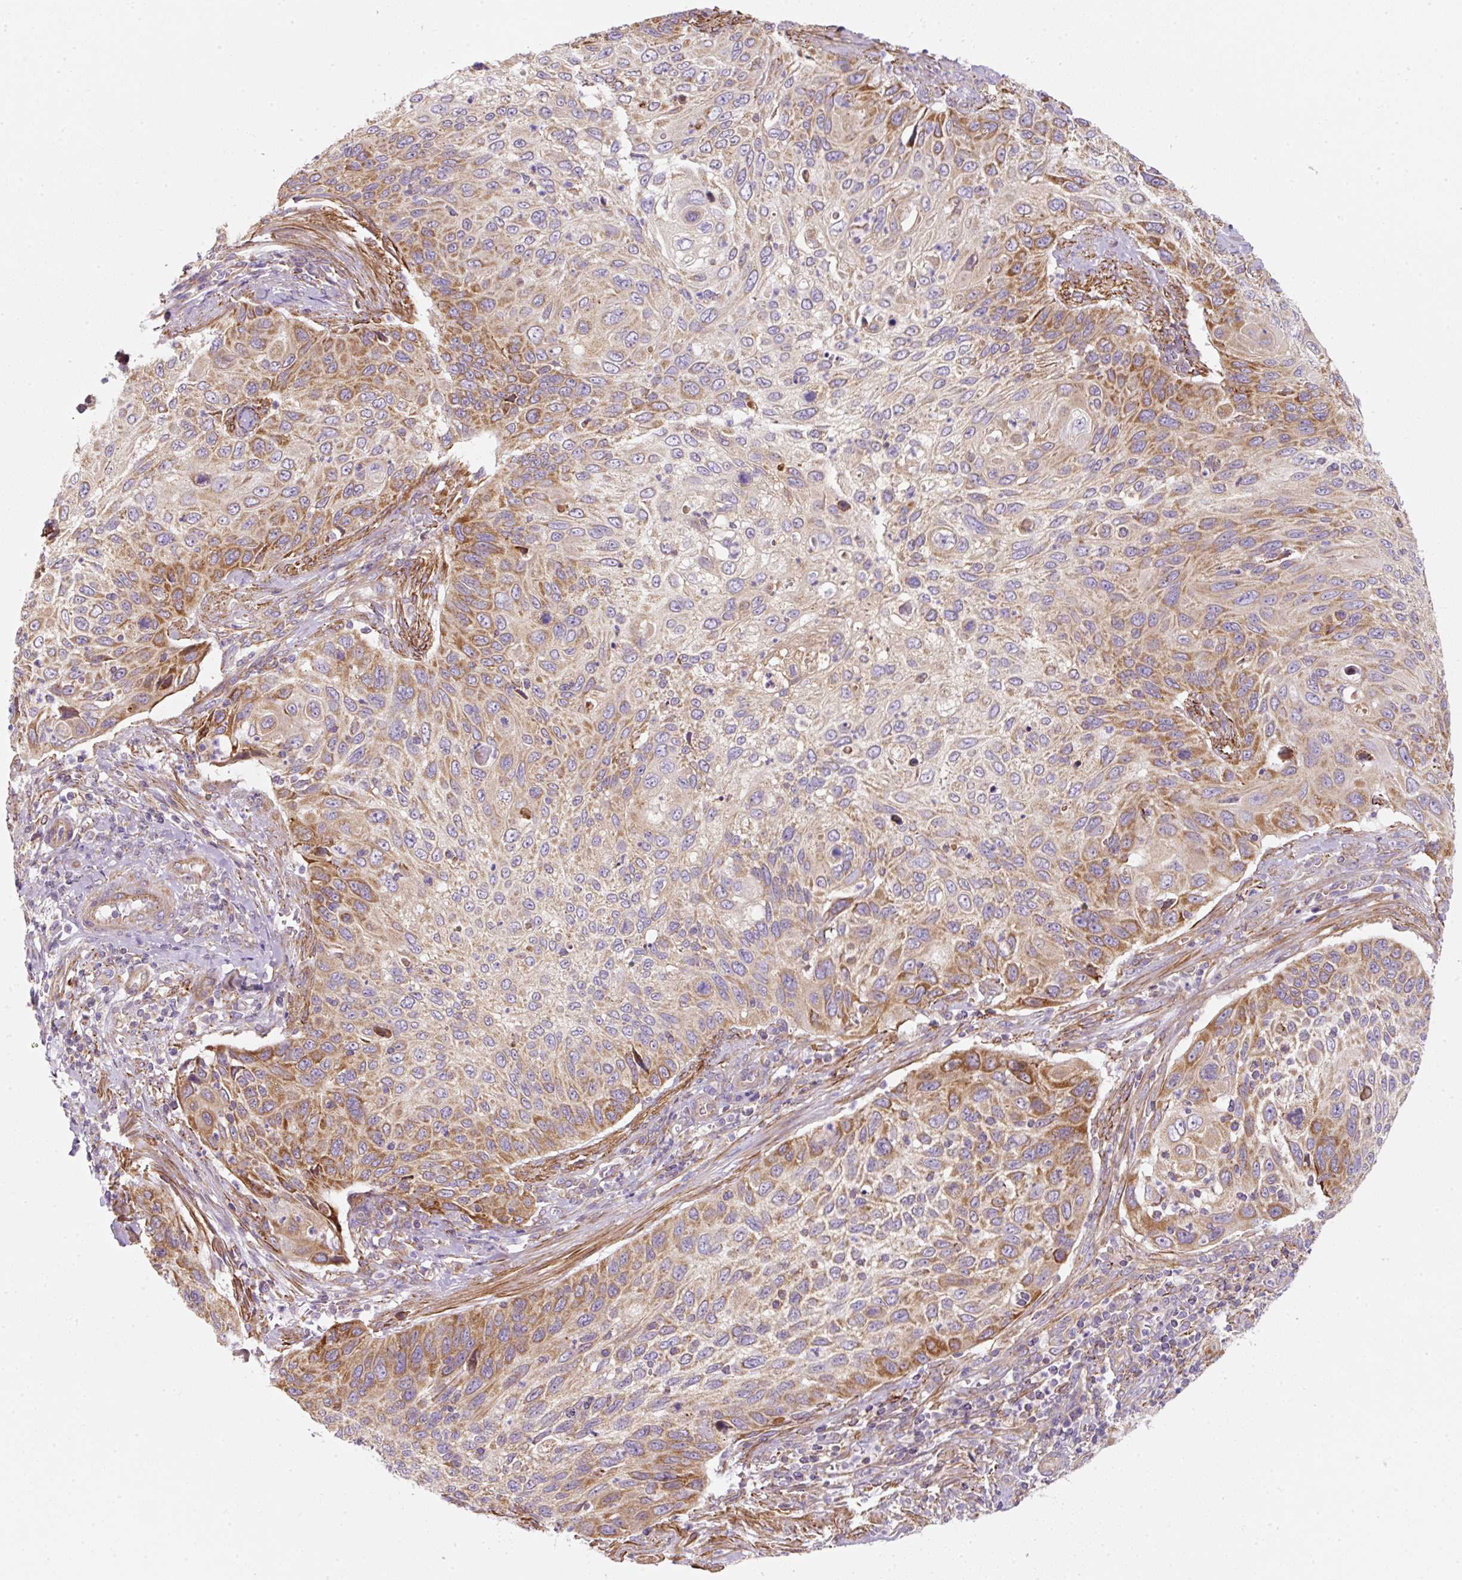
{"staining": {"intensity": "moderate", "quantity": ">75%", "location": "cytoplasmic/membranous"}, "tissue": "cervical cancer", "cell_type": "Tumor cells", "image_type": "cancer", "snomed": [{"axis": "morphology", "description": "Squamous cell carcinoma, NOS"}, {"axis": "topography", "description": "Cervix"}], "caption": "Protein staining of cervical cancer tissue shows moderate cytoplasmic/membranous expression in about >75% of tumor cells.", "gene": "ERAP2", "patient": {"sex": "female", "age": 70}}